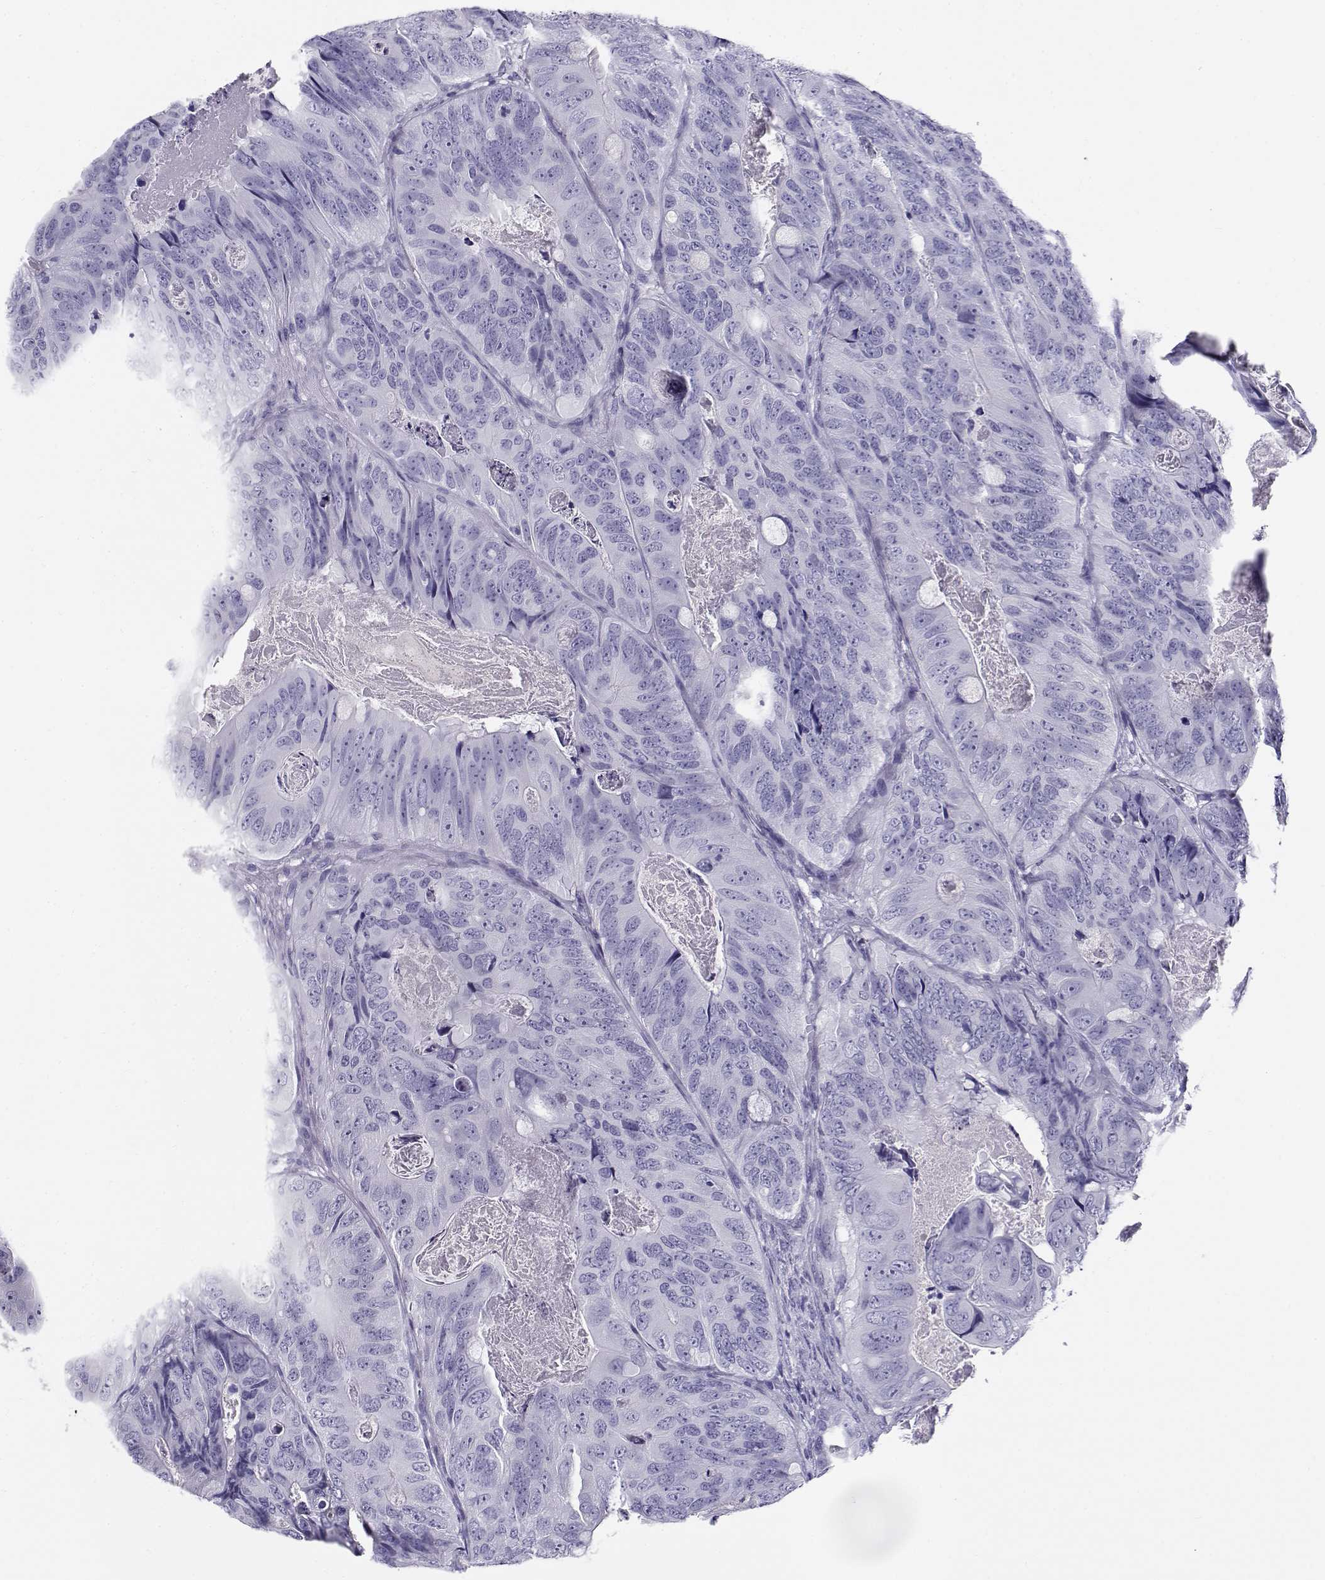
{"staining": {"intensity": "negative", "quantity": "none", "location": "none"}, "tissue": "colorectal cancer", "cell_type": "Tumor cells", "image_type": "cancer", "snomed": [{"axis": "morphology", "description": "Adenocarcinoma, NOS"}, {"axis": "topography", "description": "Colon"}], "caption": "This is an IHC histopathology image of human colorectal cancer (adenocarcinoma). There is no staining in tumor cells.", "gene": "RHOXF2", "patient": {"sex": "male", "age": 79}}